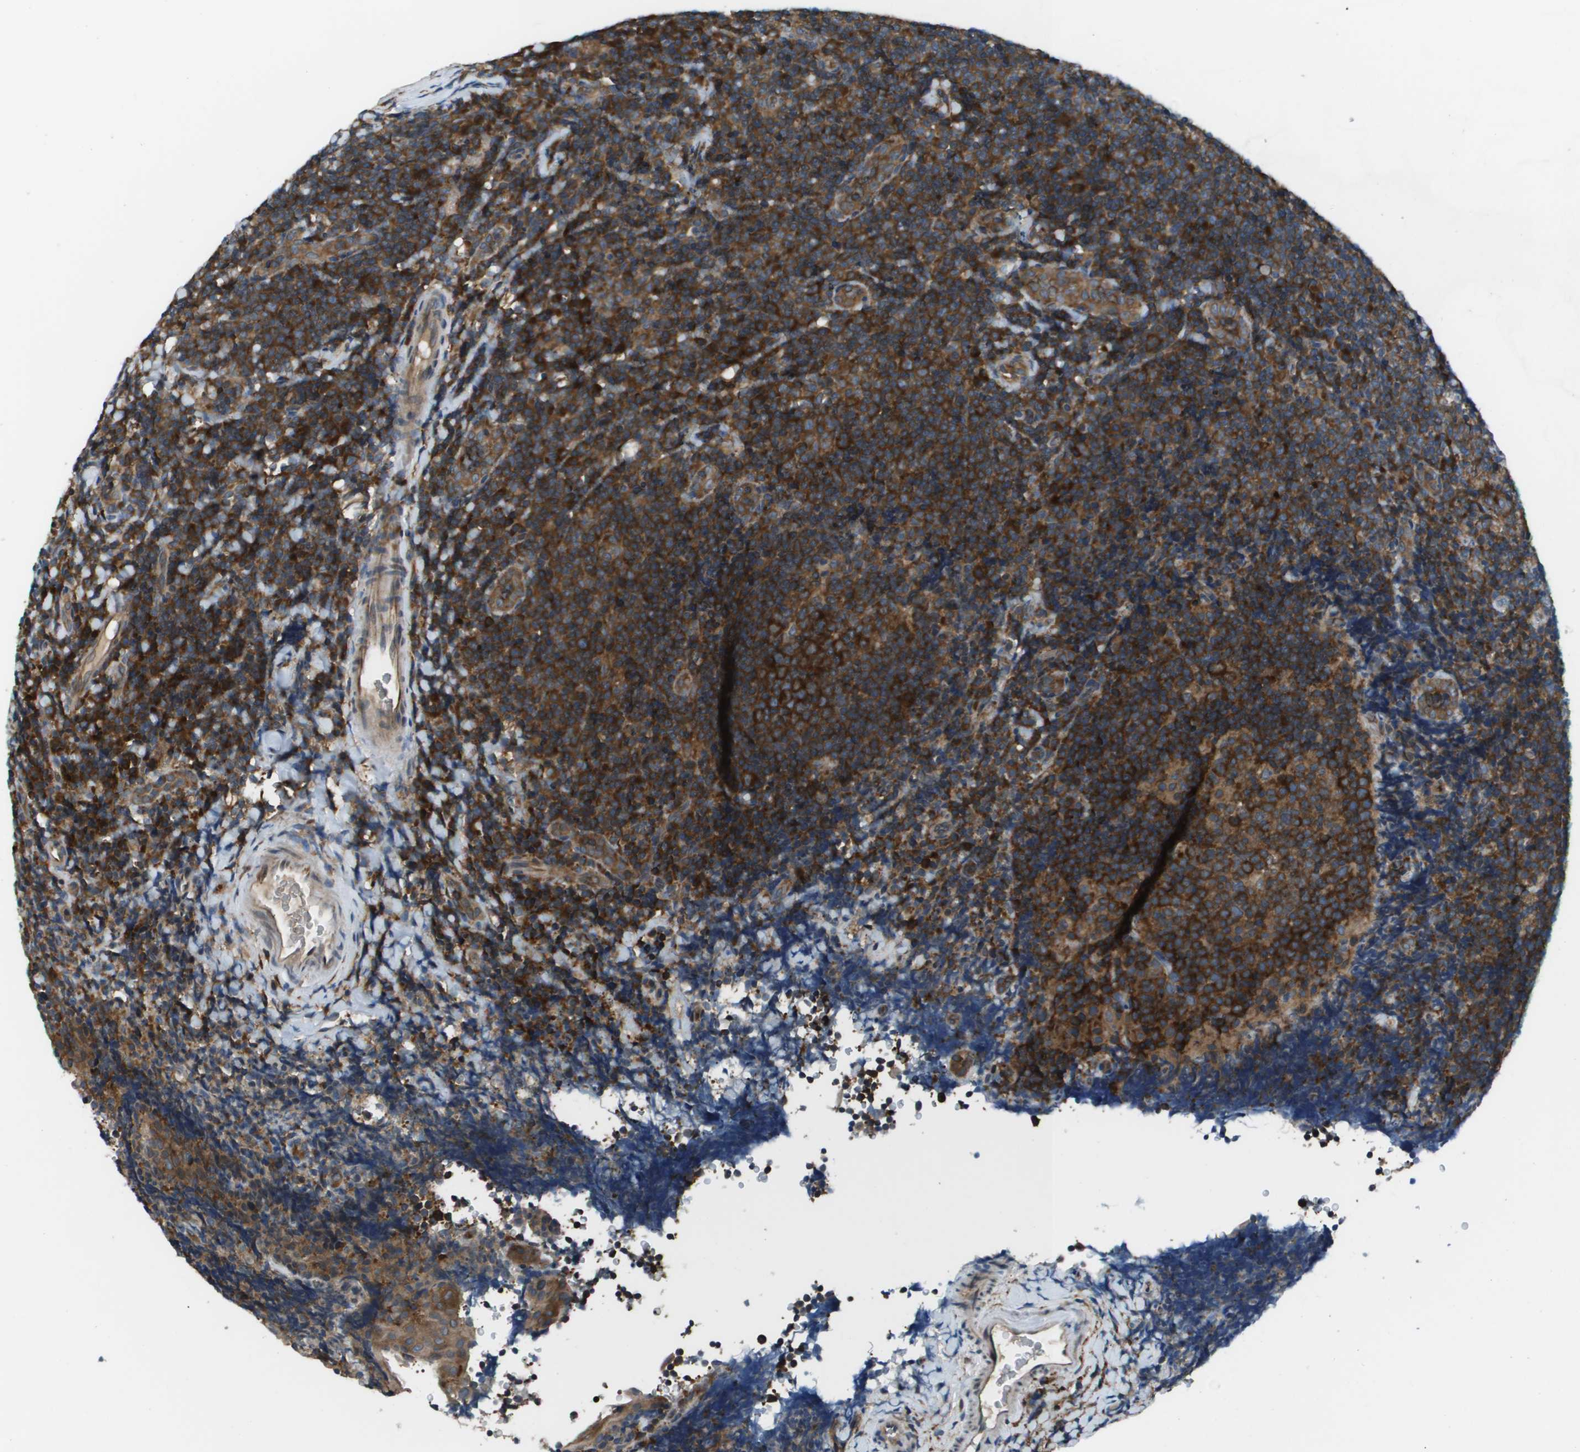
{"staining": {"intensity": "strong", "quantity": ">75%", "location": "cytoplasmic/membranous"}, "tissue": "tonsil", "cell_type": "Germinal center cells", "image_type": "normal", "snomed": [{"axis": "morphology", "description": "Normal tissue, NOS"}, {"axis": "topography", "description": "Tonsil"}], "caption": "Brown immunohistochemical staining in normal human tonsil shows strong cytoplasmic/membranous expression in about >75% of germinal center cells.", "gene": "EIF3B", "patient": {"sex": "male", "age": 37}}